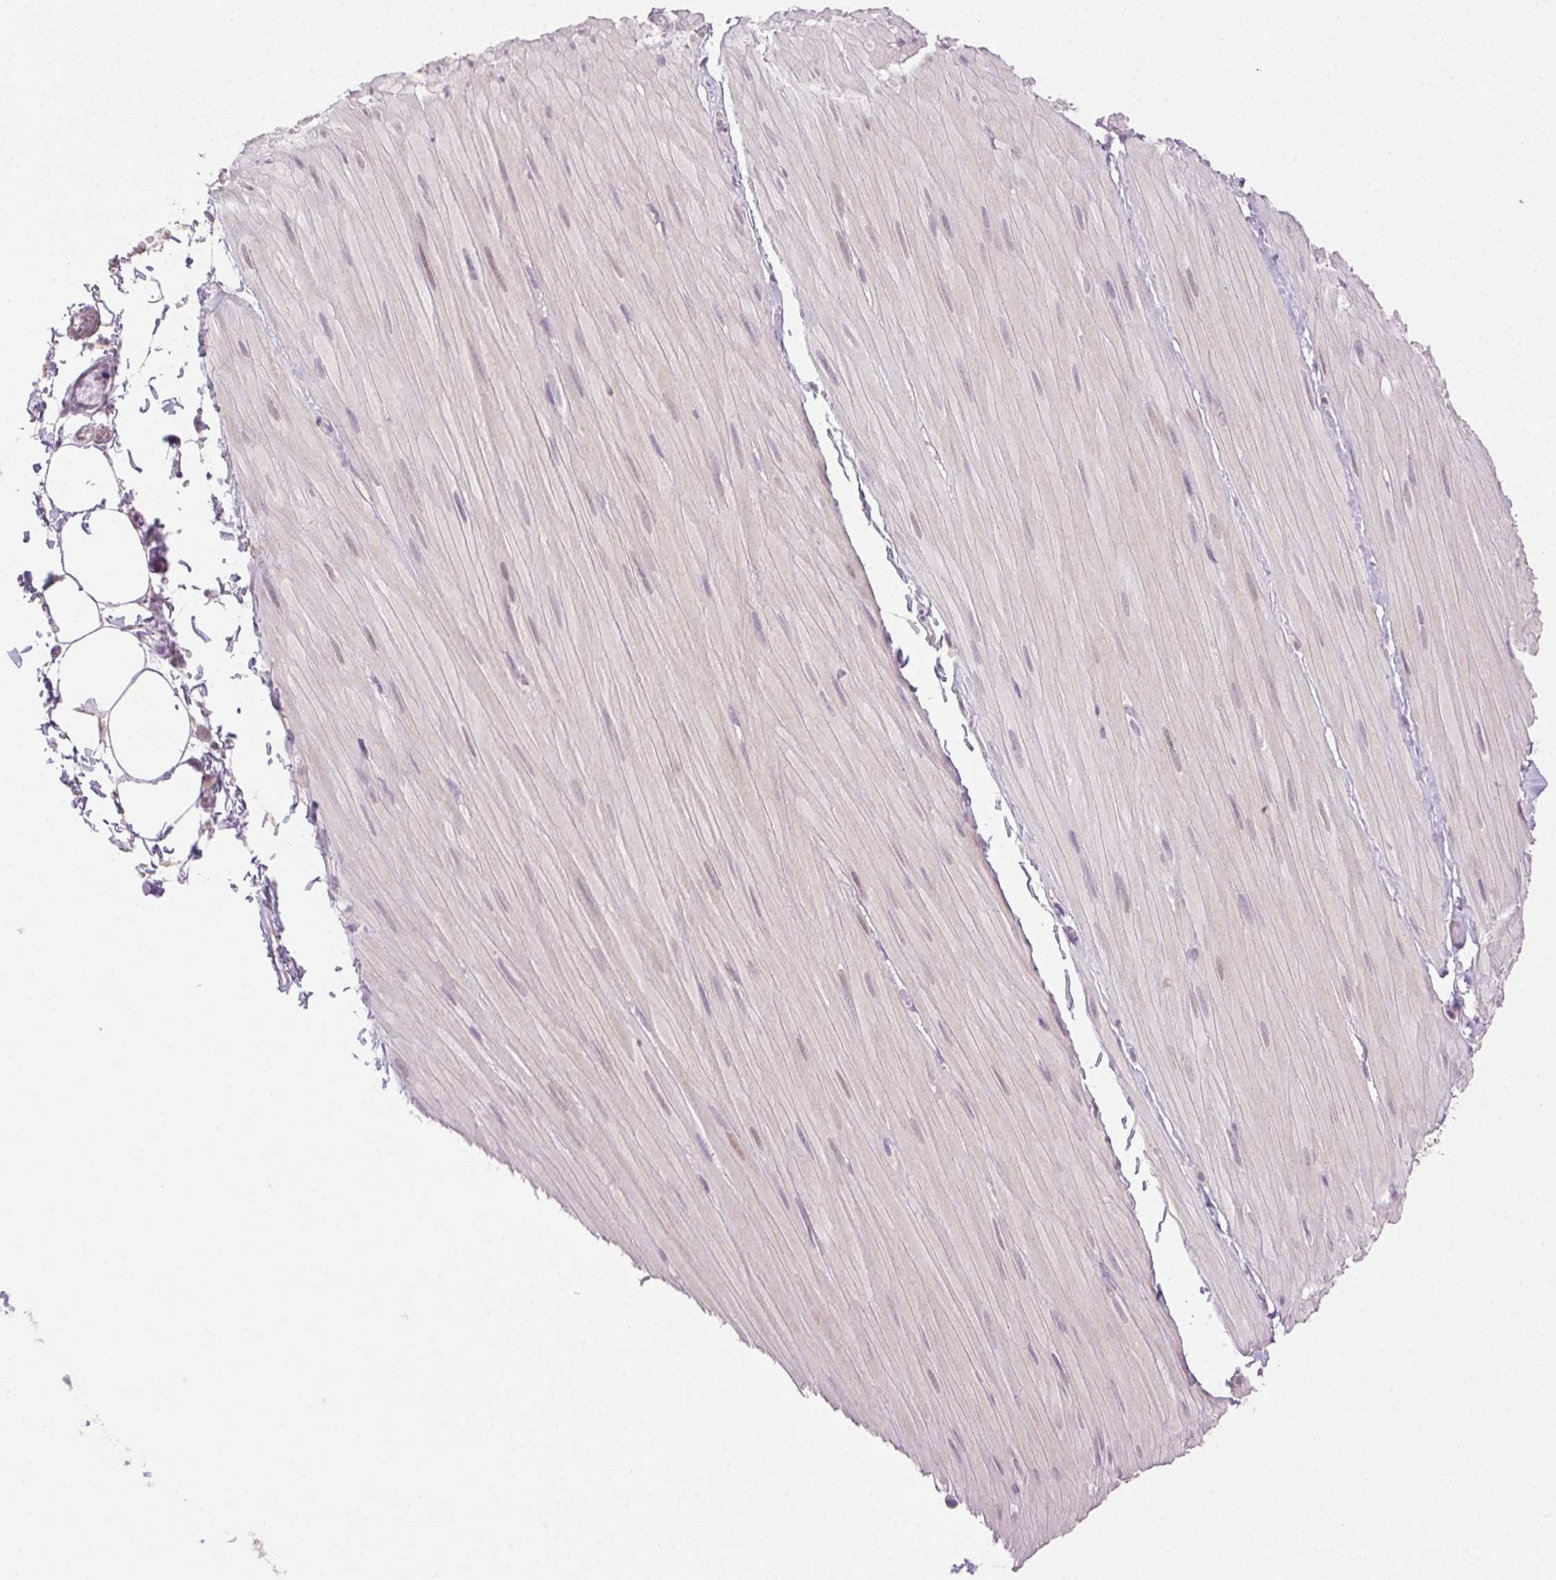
{"staining": {"intensity": "negative", "quantity": "none", "location": "none"}, "tissue": "adipose tissue", "cell_type": "Adipocytes", "image_type": "normal", "snomed": [{"axis": "morphology", "description": "Normal tissue, NOS"}, {"axis": "topography", "description": "Smooth muscle"}, {"axis": "topography", "description": "Peripheral nerve tissue"}], "caption": "High magnification brightfield microscopy of unremarkable adipose tissue stained with DAB (brown) and counterstained with hematoxylin (blue): adipocytes show no significant positivity. (Immunohistochemistry (ihc), brightfield microscopy, high magnification).", "gene": "CLDN10", "patient": {"sex": "male", "age": 58}}